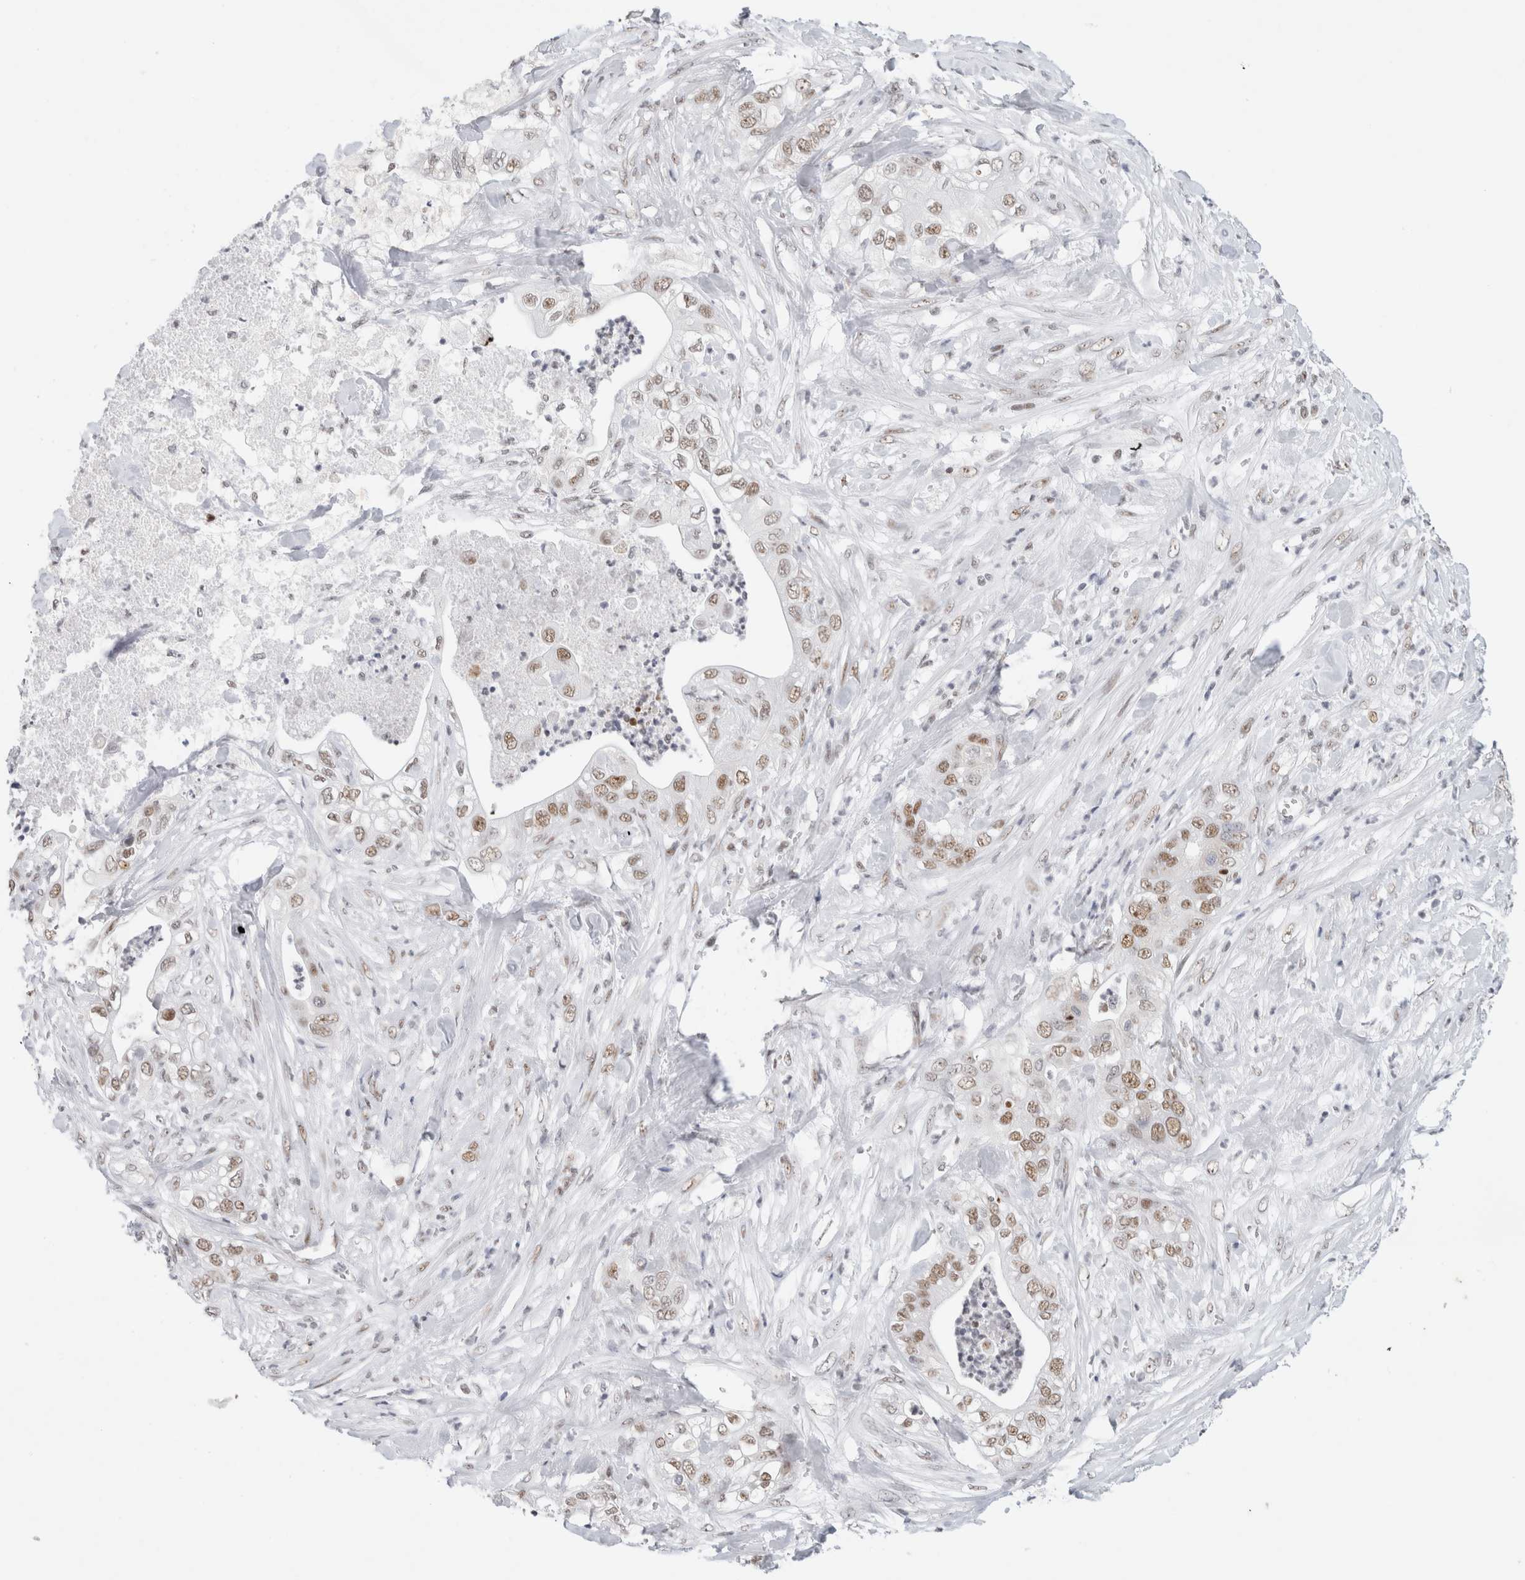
{"staining": {"intensity": "moderate", "quantity": ">75%", "location": "nuclear"}, "tissue": "pancreatic cancer", "cell_type": "Tumor cells", "image_type": "cancer", "snomed": [{"axis": "morphology", "description": "Adenocarcinoma, NOS"}, {"axis": "topography", "description": "Pancreas"}], "caption": "Immunohistochemistry (IHC) histopathology image of pancreatic adenocarcinoma stained for a protein (brown), which displays medium levels of moderate nuclear positivity in about >75% of tumor cells.", "gene": "COPS7A", "patient": {"sex": "female", "age": 78}}